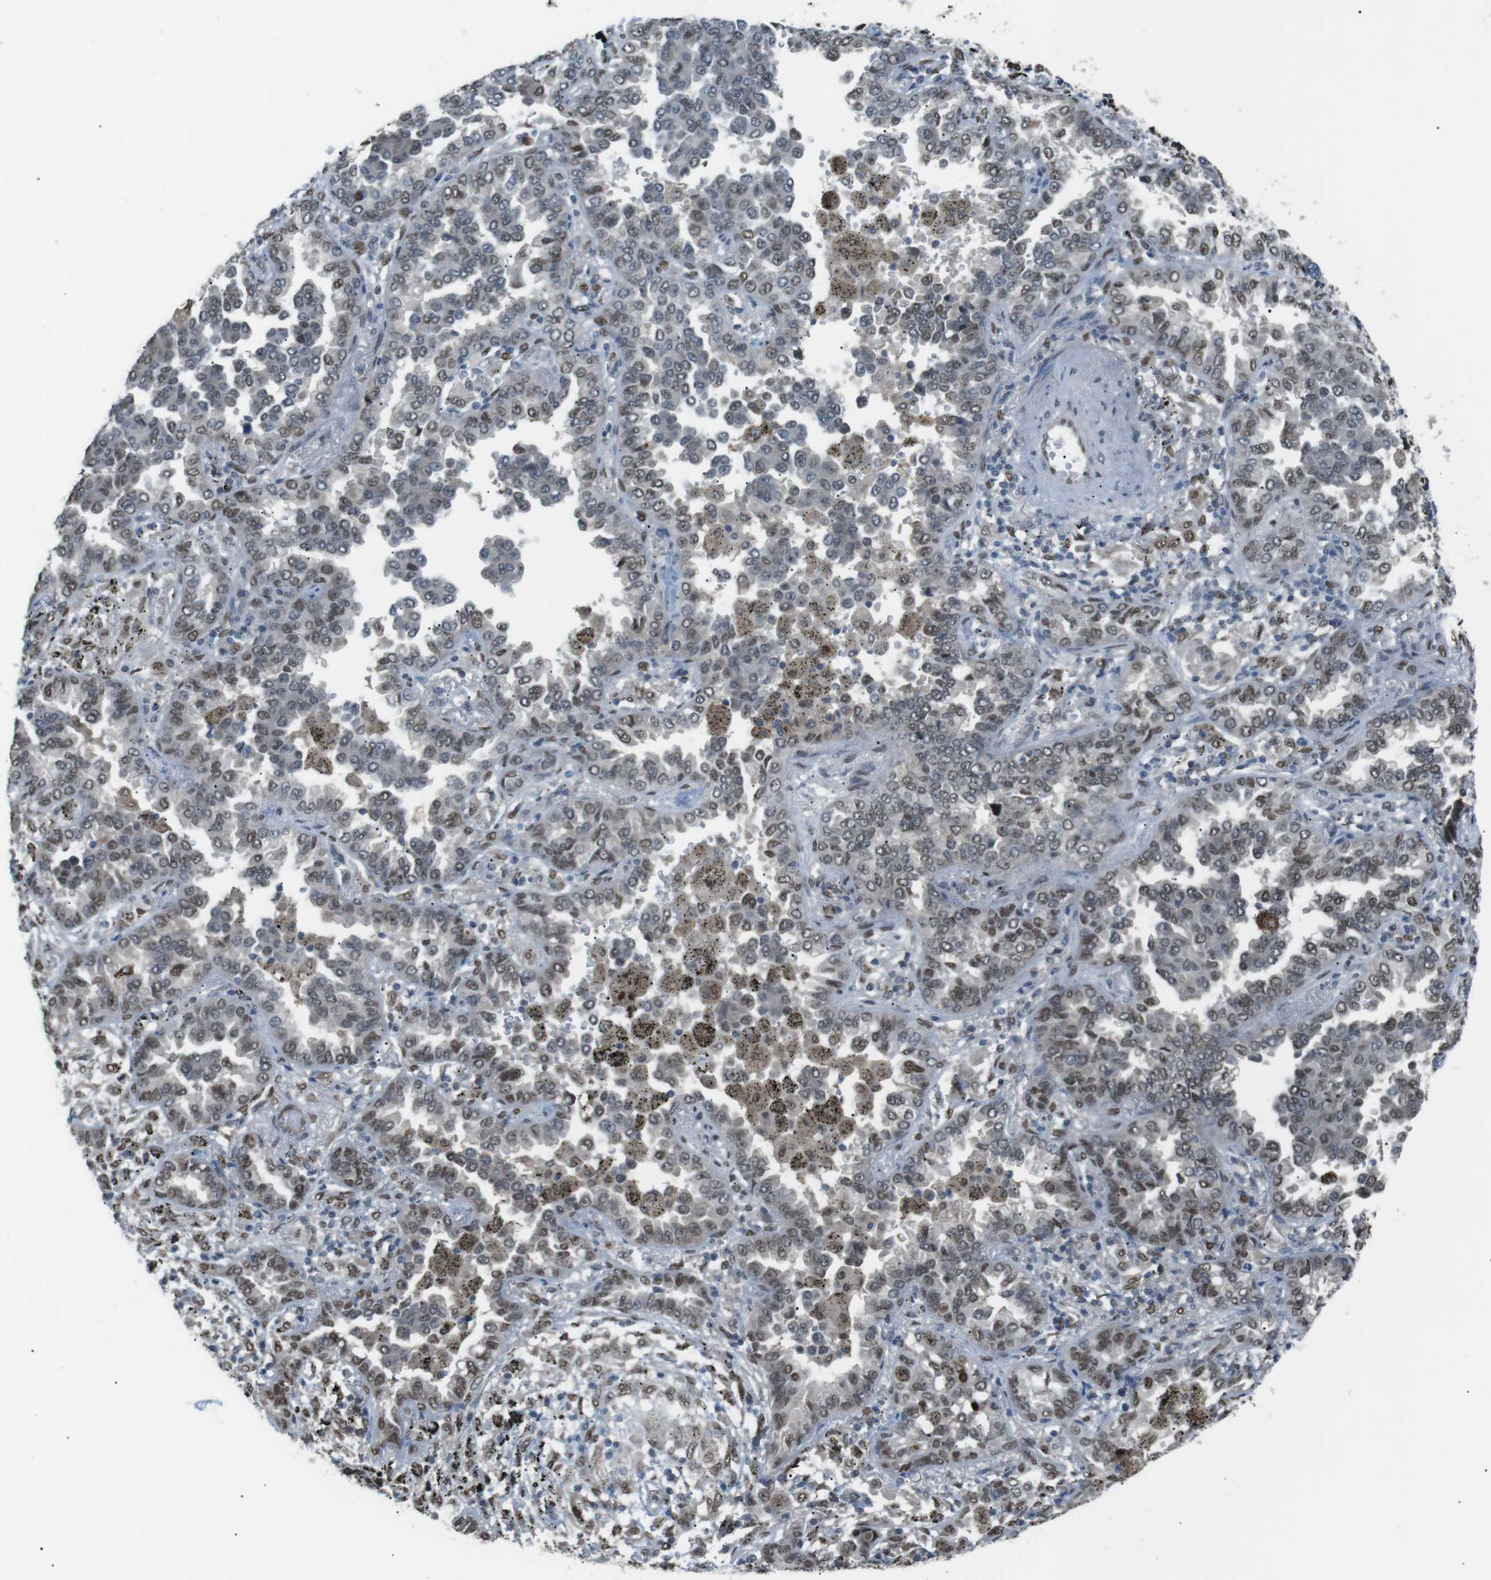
{"staining": {"intensity": "weak", "quantity": "25%-75%", "location": "nuclear"}, "tissue": "lung cancer", "cell_type": "Tumor cells", "image_type": "cancer", "snomed": [{"axis": "morphology", "description": "Normal tissue, NOS"}, {"axis": "morphology", "description": "Adenocarcinoma, NOS"}, {"axis": "topography", "description": "Lung"}], "caption": "Weak nuclear positivity is seen in about 25%-75% of tumor cells in lung cancer (adenocarcinoma). (IHC, brightfield microscopy, high magnification).", "gene": "SRPK2", "patient": {"sex": "male", "age": 59}}